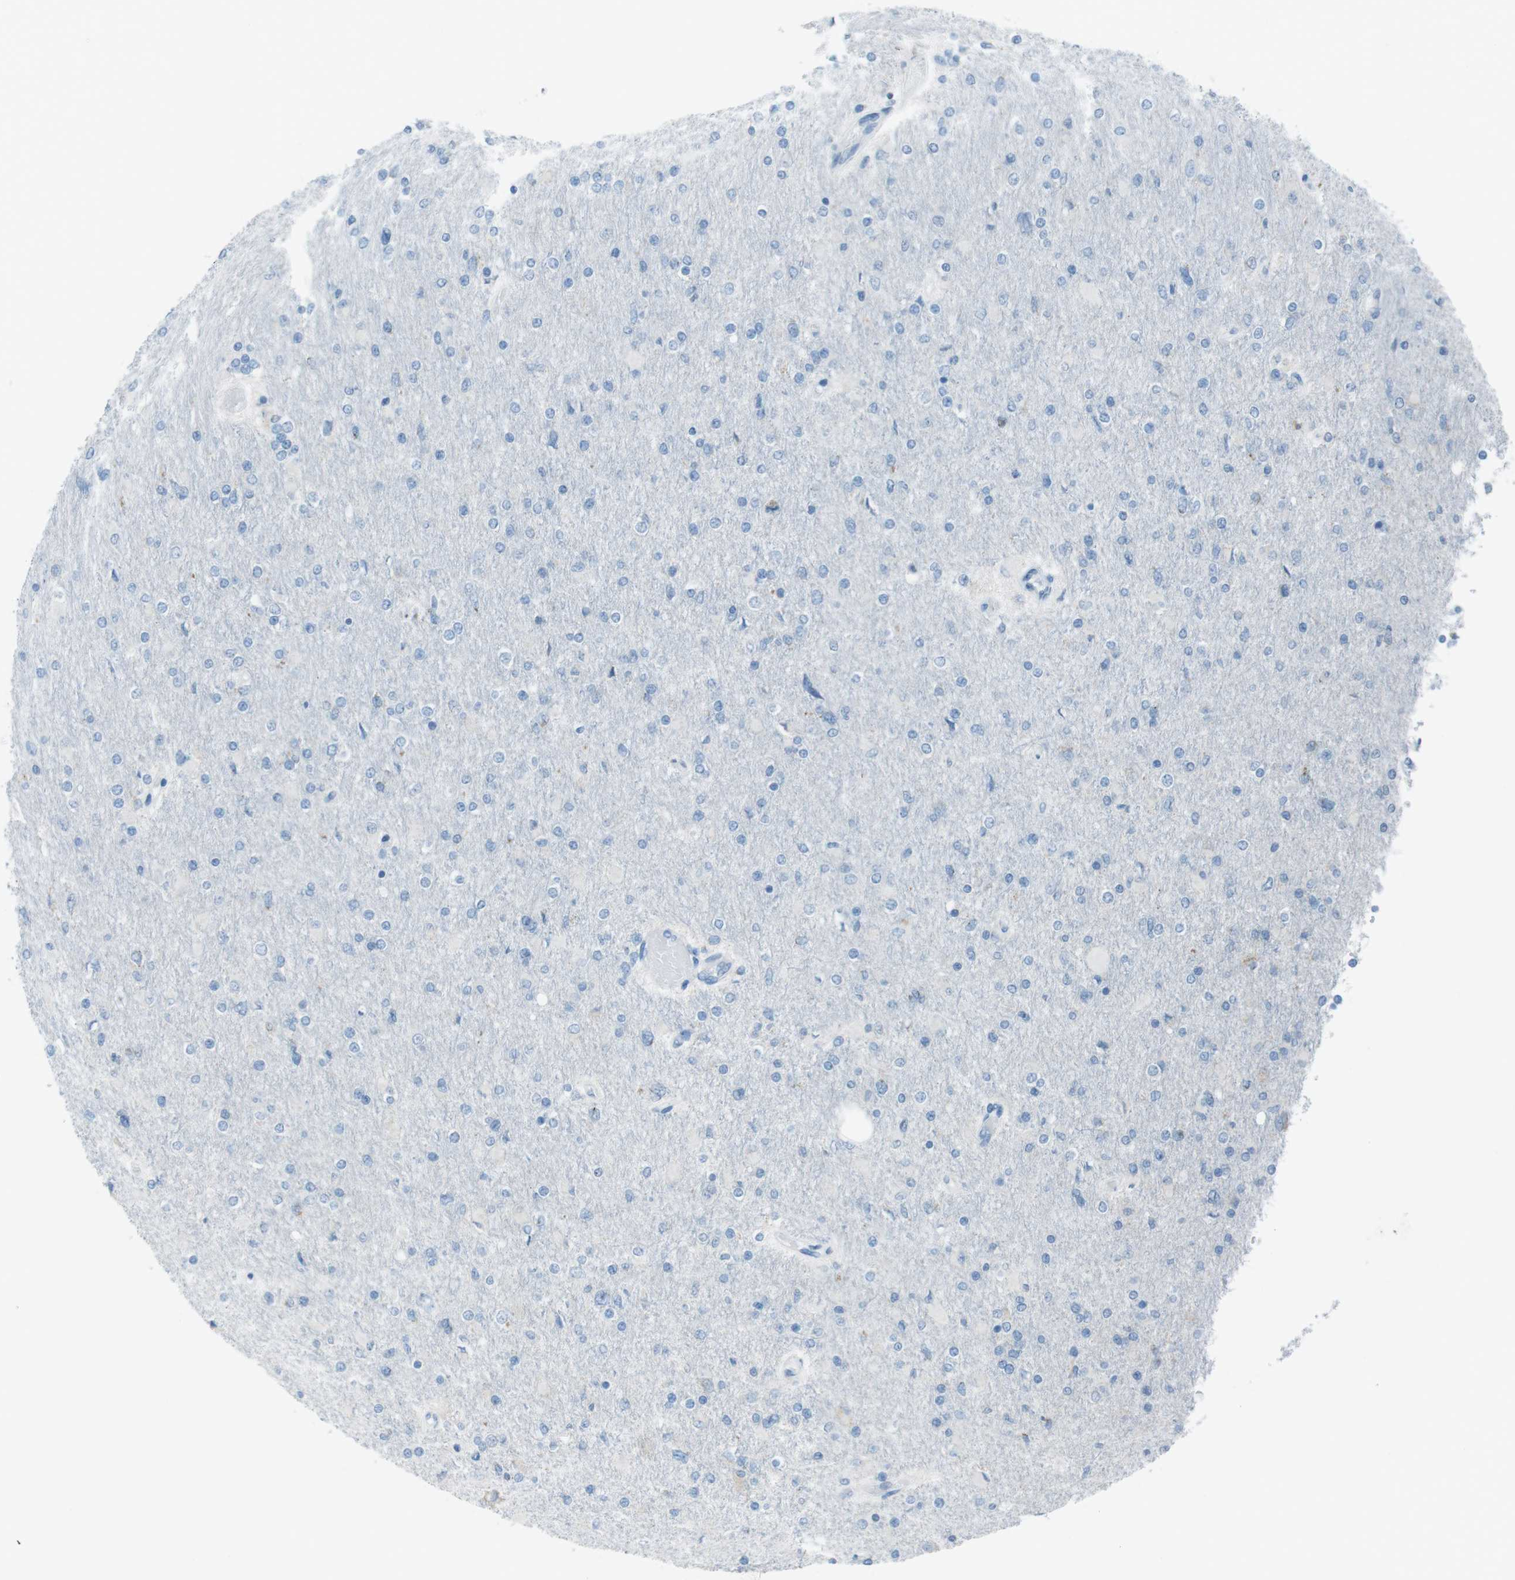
{"staining": {"intensity": "negative", "quantity": "none", "location": "none"}, "tissue": "glioma", "cell_type": "Tumor cells", "image_type": "cancer", "snomed": [{"axis": "morphology", "description": "Glioma, malignant, High grade"}, {"axis": "topography", "description": "Cerebral cortex"}], "caption": "This is an immunohistochemistry (IHC) image of human high-grade glioma (malignant). There is no positivity in tumor cells.", "gene": "DNAJA3", "patient": {"sex": "female", "age": 36}}